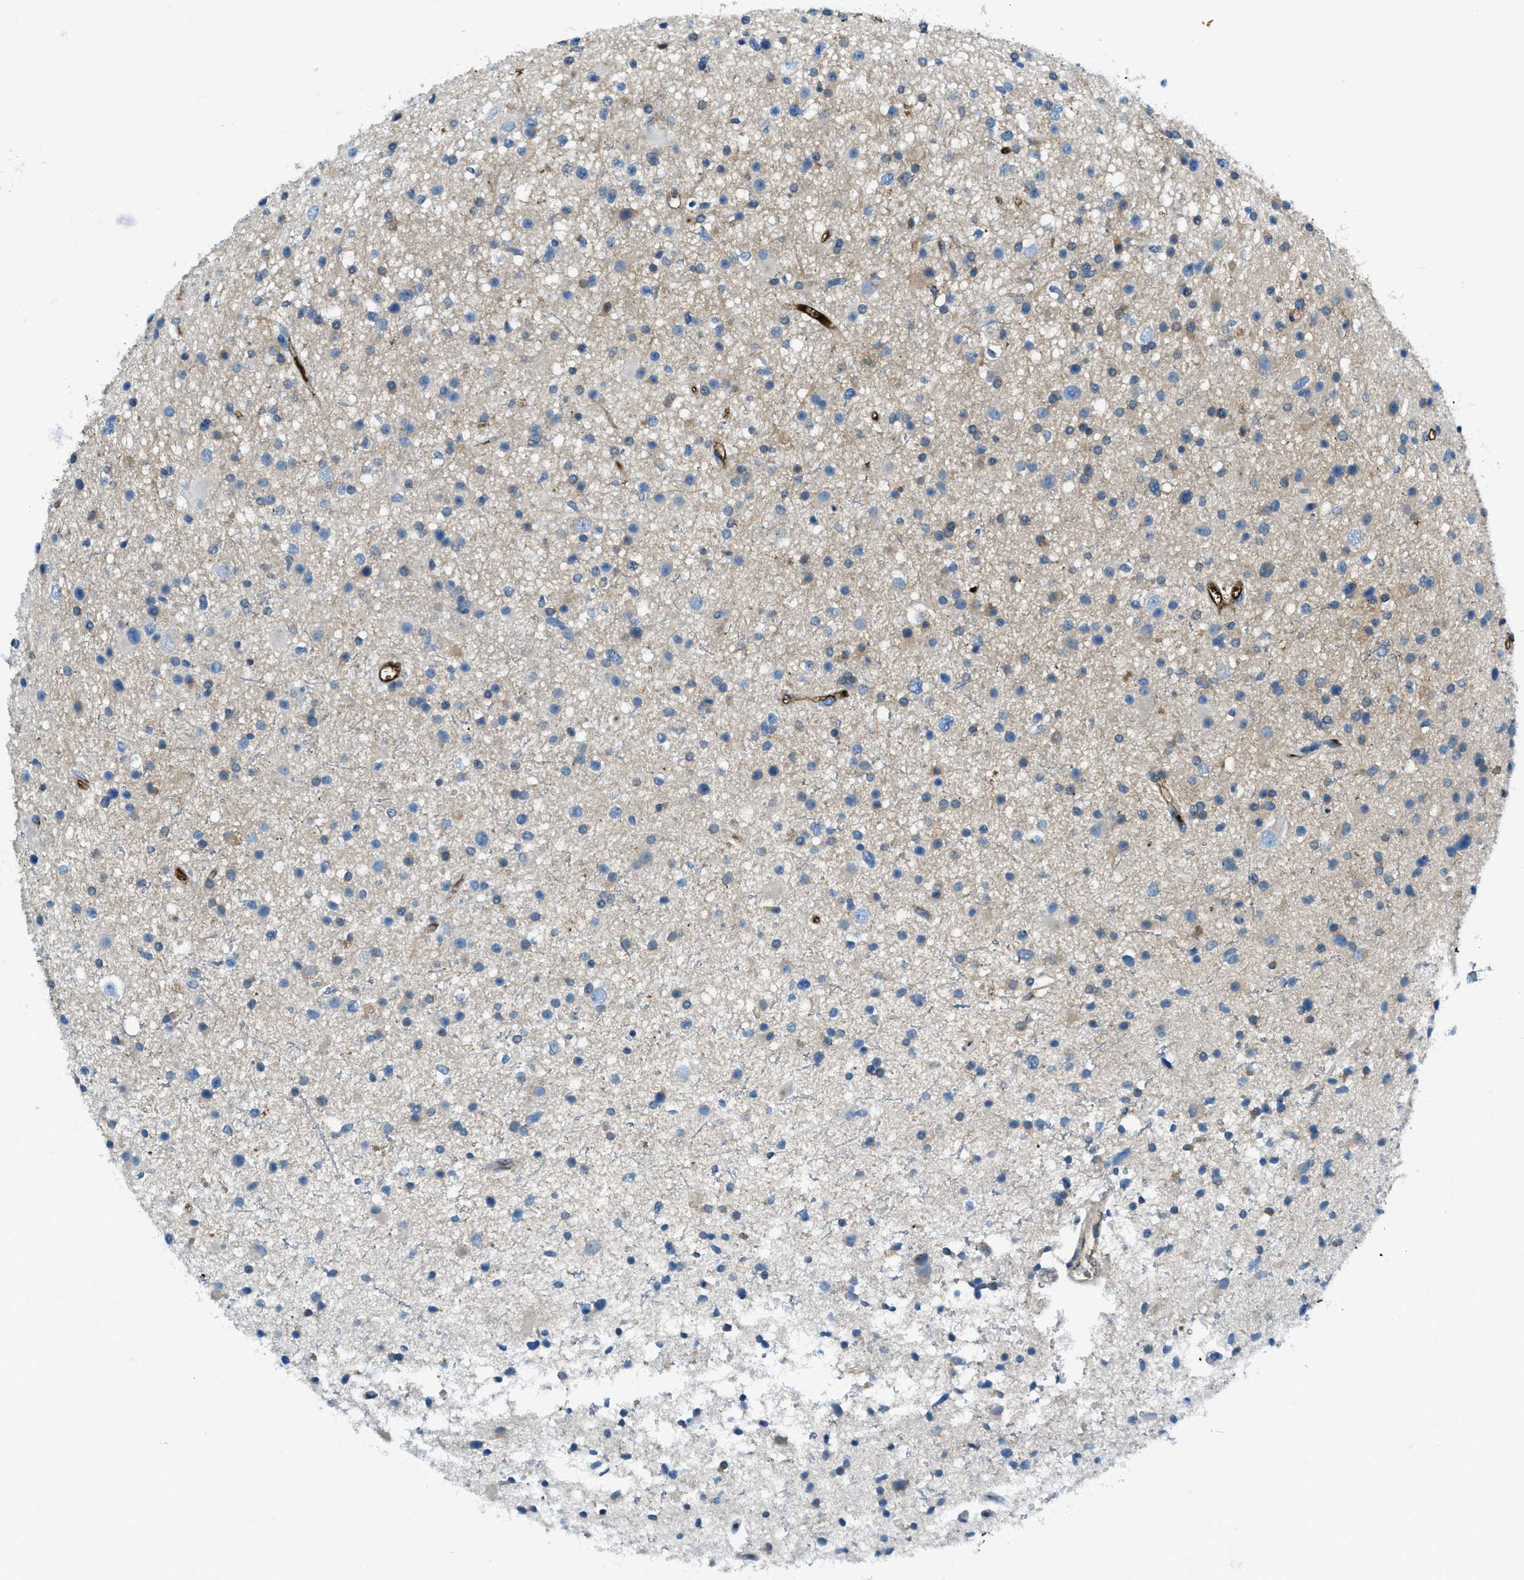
{"staining": {"intensity": "weak", "quantity": "<25%", "location": "cytoplasmic/membranous"}, "tissue": "glioma", "cell_type": "Tumor cells", "image_type": "cancer", "snomed": [{"axis": "morphology", "description": "Glioma, malignant, High grade"}, {"axis": "topography", "description": "Brain"}], "caption": "A high-resolution histopathology image shows immunohistochemistry (IHC) staining of high-grade glioma (malignant), which exhibits no significant expression in tumor cells.", "gene": "TRIM59", "patient": {"sex": "male", "age": 33}}